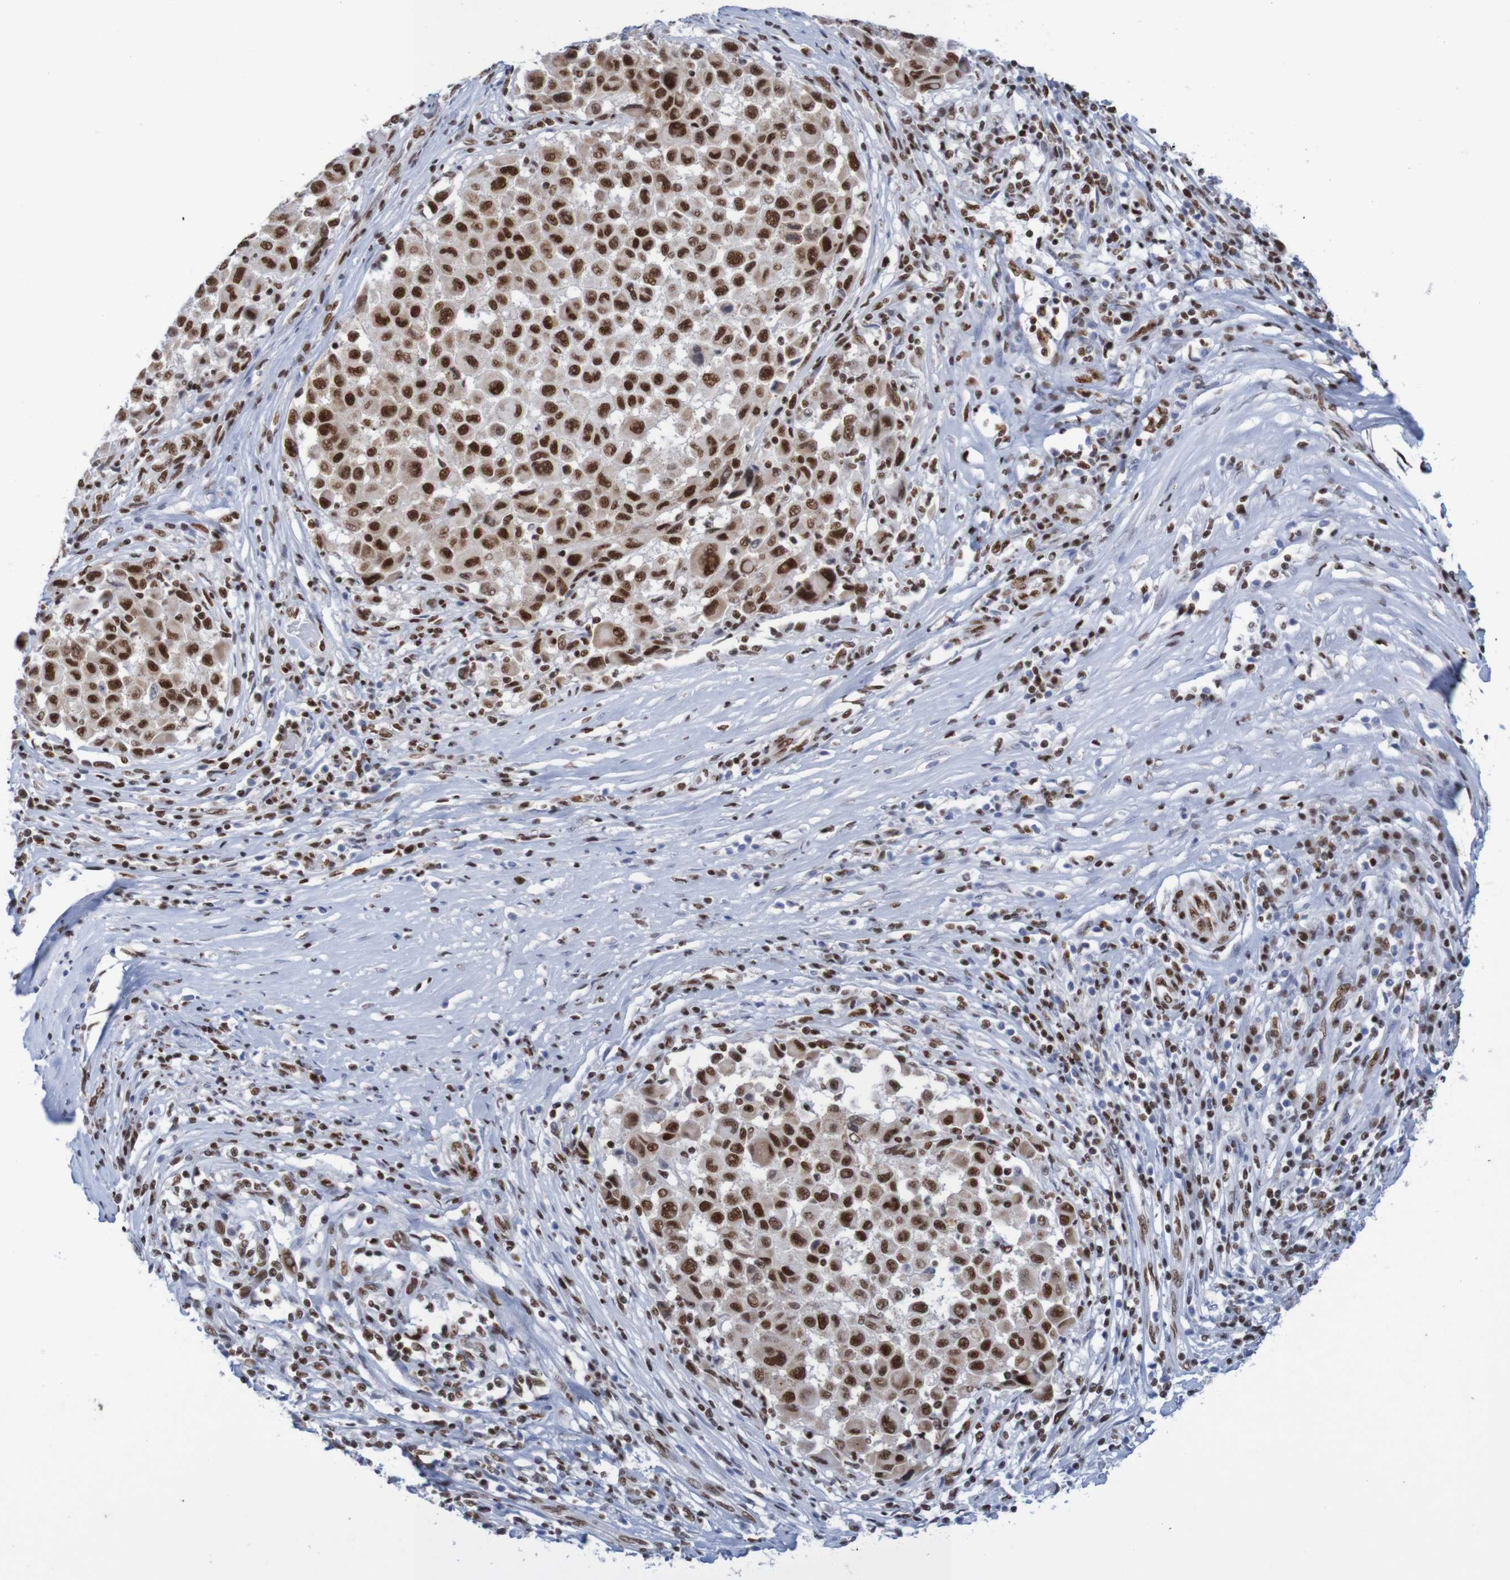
{"staining": {"intensity": "strong", "quantity": ">75%", "location": "nuclear"}, "tissue": "melanoma", "cell_type": "Tumor cells", "image_type": "cancer", "snomed": [{"axis": "morphology", "description": "Malignant melanoma, Metastatic site"}, {"axis": "topography", "description": "Lymph node"}], "caption": "DAB immunohistochemical staining of human malignant melanoma (metastatic site) shows strong nuclear protein staining in about >75% of tumor cells.", "gene": "THRAP3", "patient": {"sex": "male", "age": 61}}